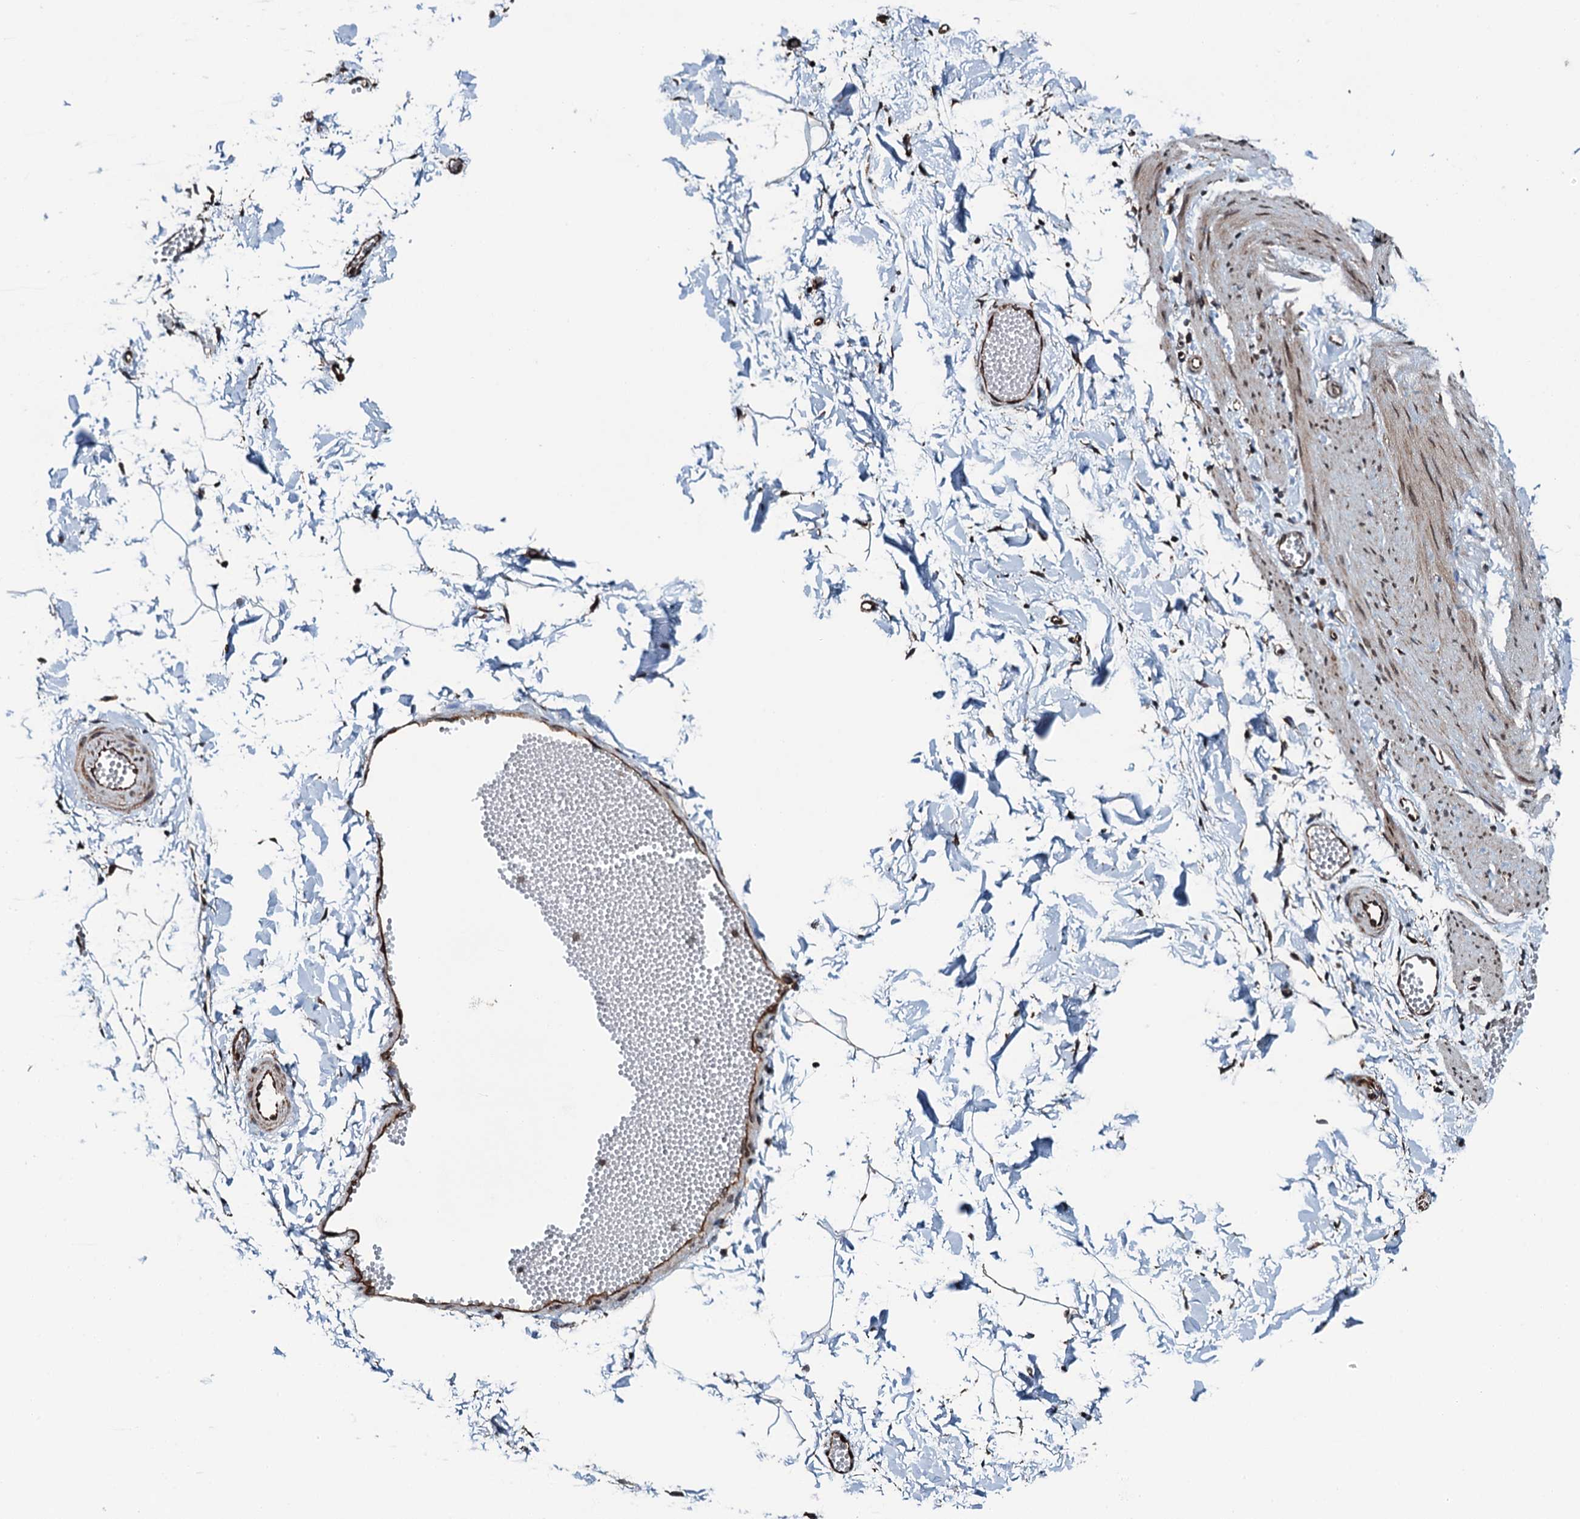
{"staining": {"intensity": "negative", "quantity": "none", "location": "none"}, "tissue": "adipose tissue", "cell_type": "Adipocytes", "image_type": "normal", "snomed": [{"axis": "morphology", "description": "Normal tissue, NOS"}, {"axis": "topography", "description": "Gallbladder"}, {"axis": "topography", "description": "Peripheral nerve tissue"}], "caption": "Immunohistochemistry of unremarkable adipose tissue reveals no positivity in adipocytes.", "gene": "WHAMM", "patient": {"sex": "male", "age": 38}}